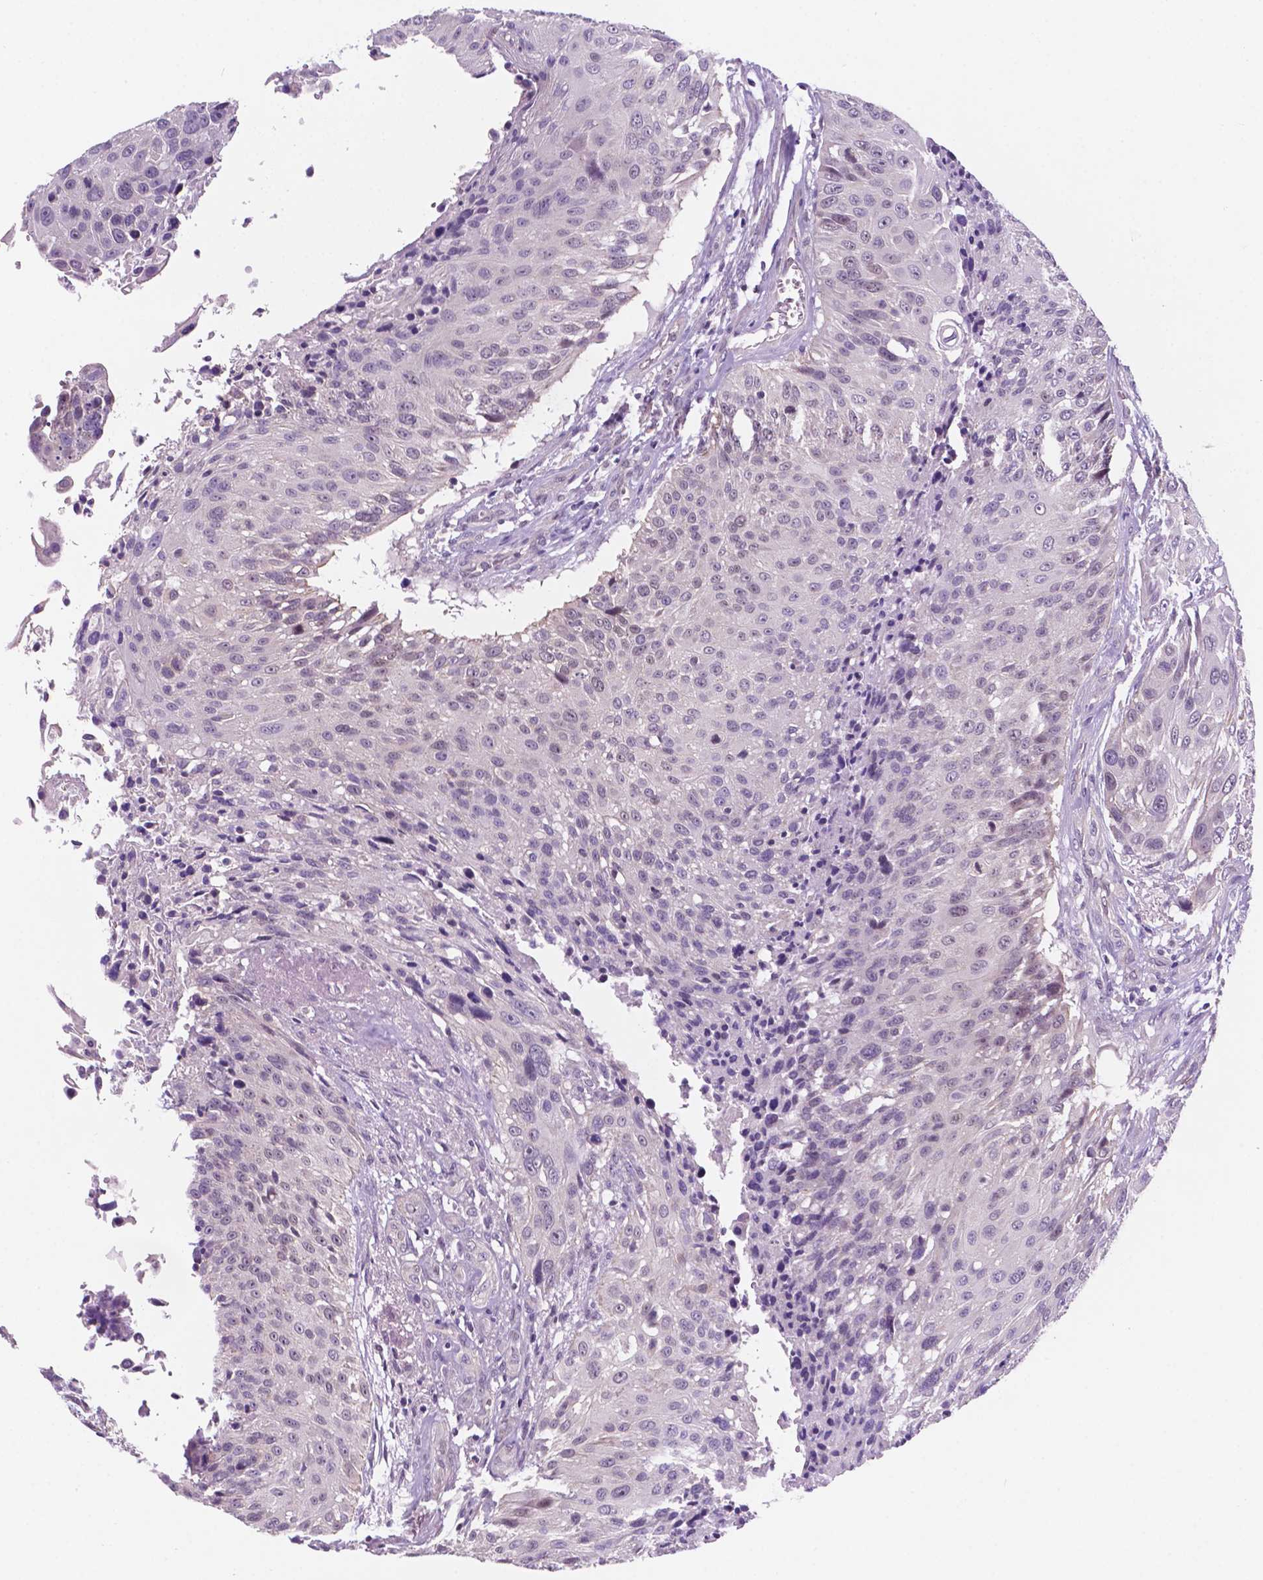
{"staining": {"intensity": "negative", "quantity": "none", "location": "none"}, "tissue": "urothelial cancer", "cell_type": "Tumor cells", "image_type": "cancer", "snomed": [{"axis": "morphology", "description": "Urothelial carcinoma, NOS"}, {"axis": "topography", "description": "Urinary bladder"}], "caption": "The image shows no staining of tumor cells in urothelial cancer.", "gene": "FAM50B", "patient": {"sex": "male", "age": 55}}